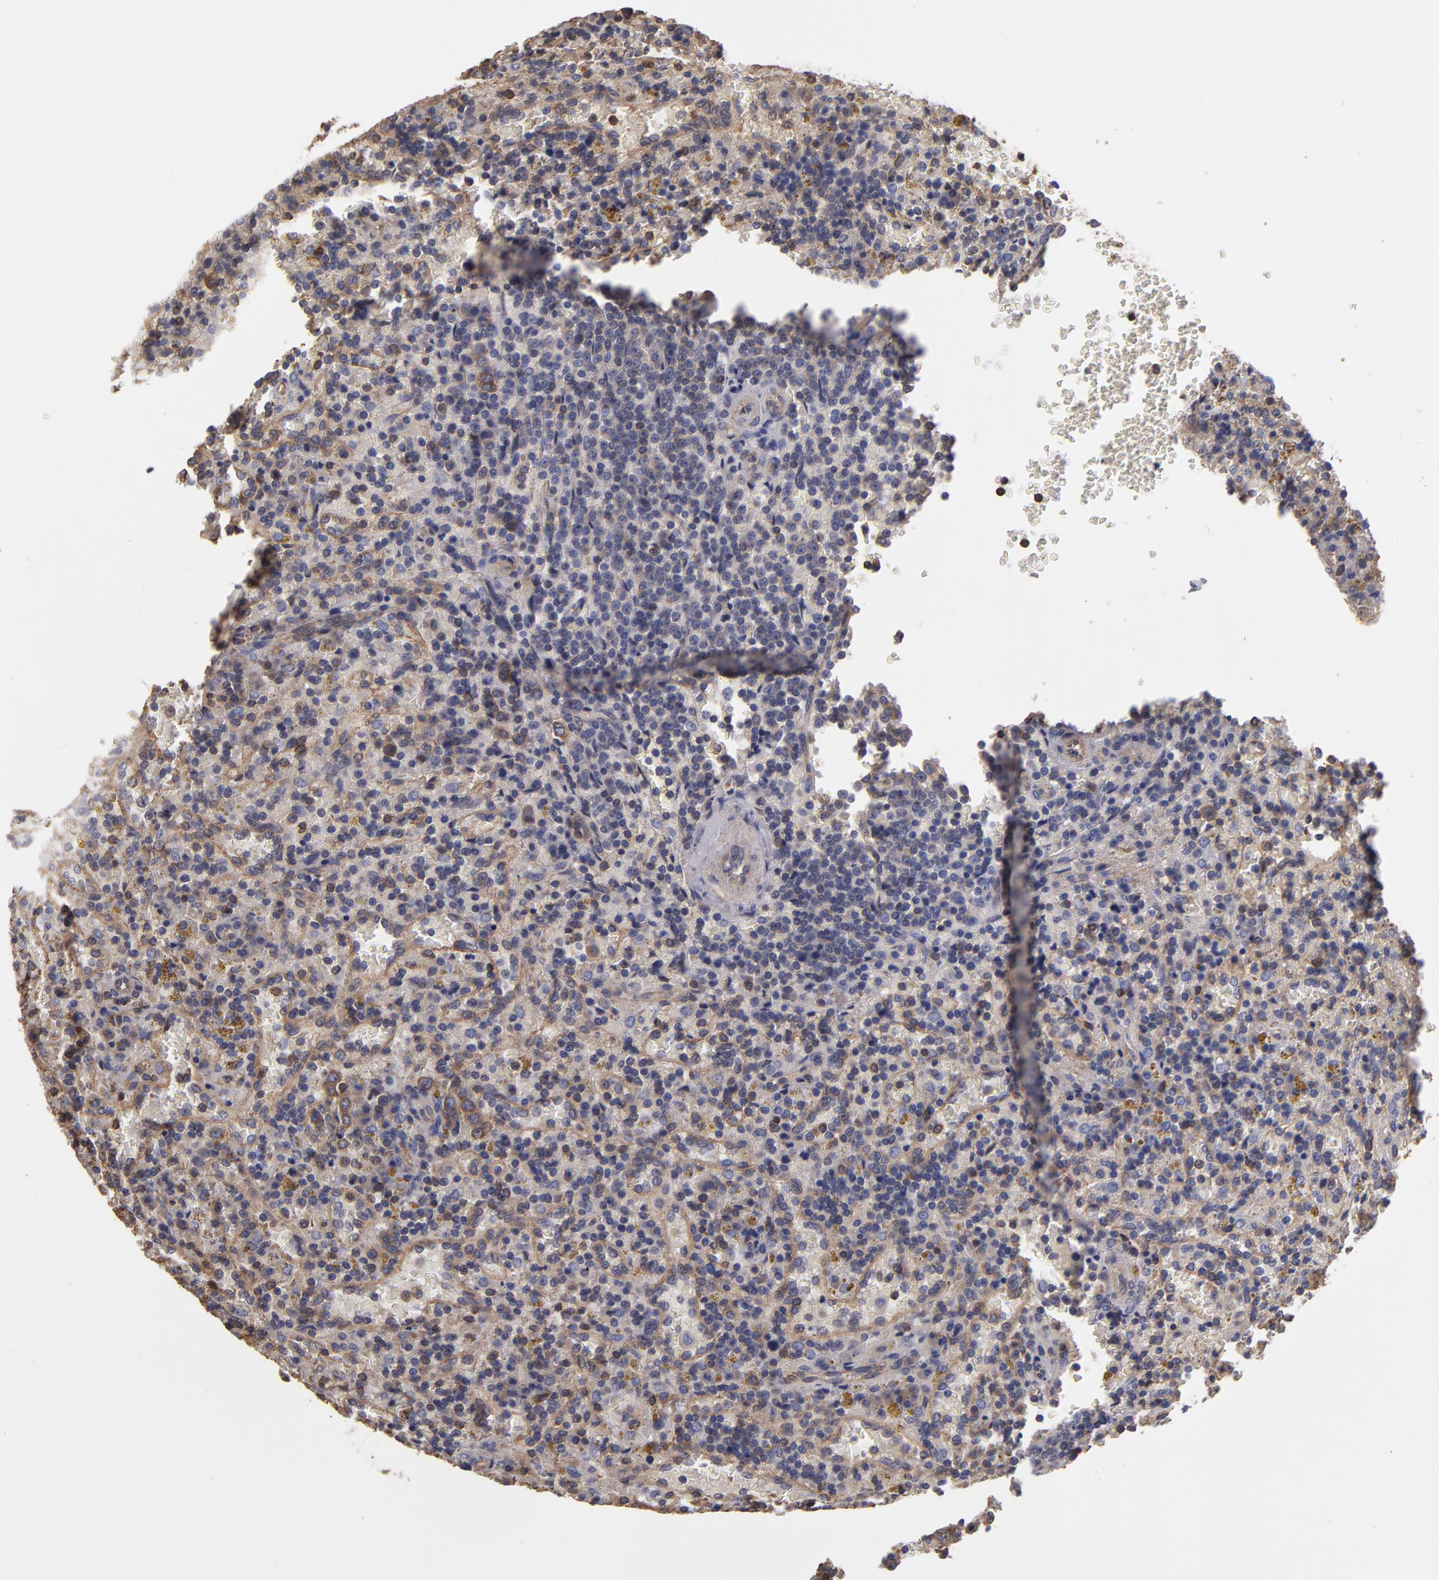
{"staining": {"intensity": "moderate", "quantity": "25%-75%", "location": "cytoplasmic/membranous"}, "tissue": "lymphoma", "cell_type": "Tumor cells", "image_type": "cancer", "snomed": [{"axis": "morphology", "description": "Malignant lymphoma, non-Hodgkin's type, Low grade"}, {"axis": "topography", "description": "Spleen"}], "caption": "Moderate cytoplasmic/membranous protein positivity is seen in about 25%-75% of tumor cells in lymphoma. (IHC, brightfield microscopy, high magnification).", "gene": "ESYT2", "patient": {"sex": "female", "age": 65}}